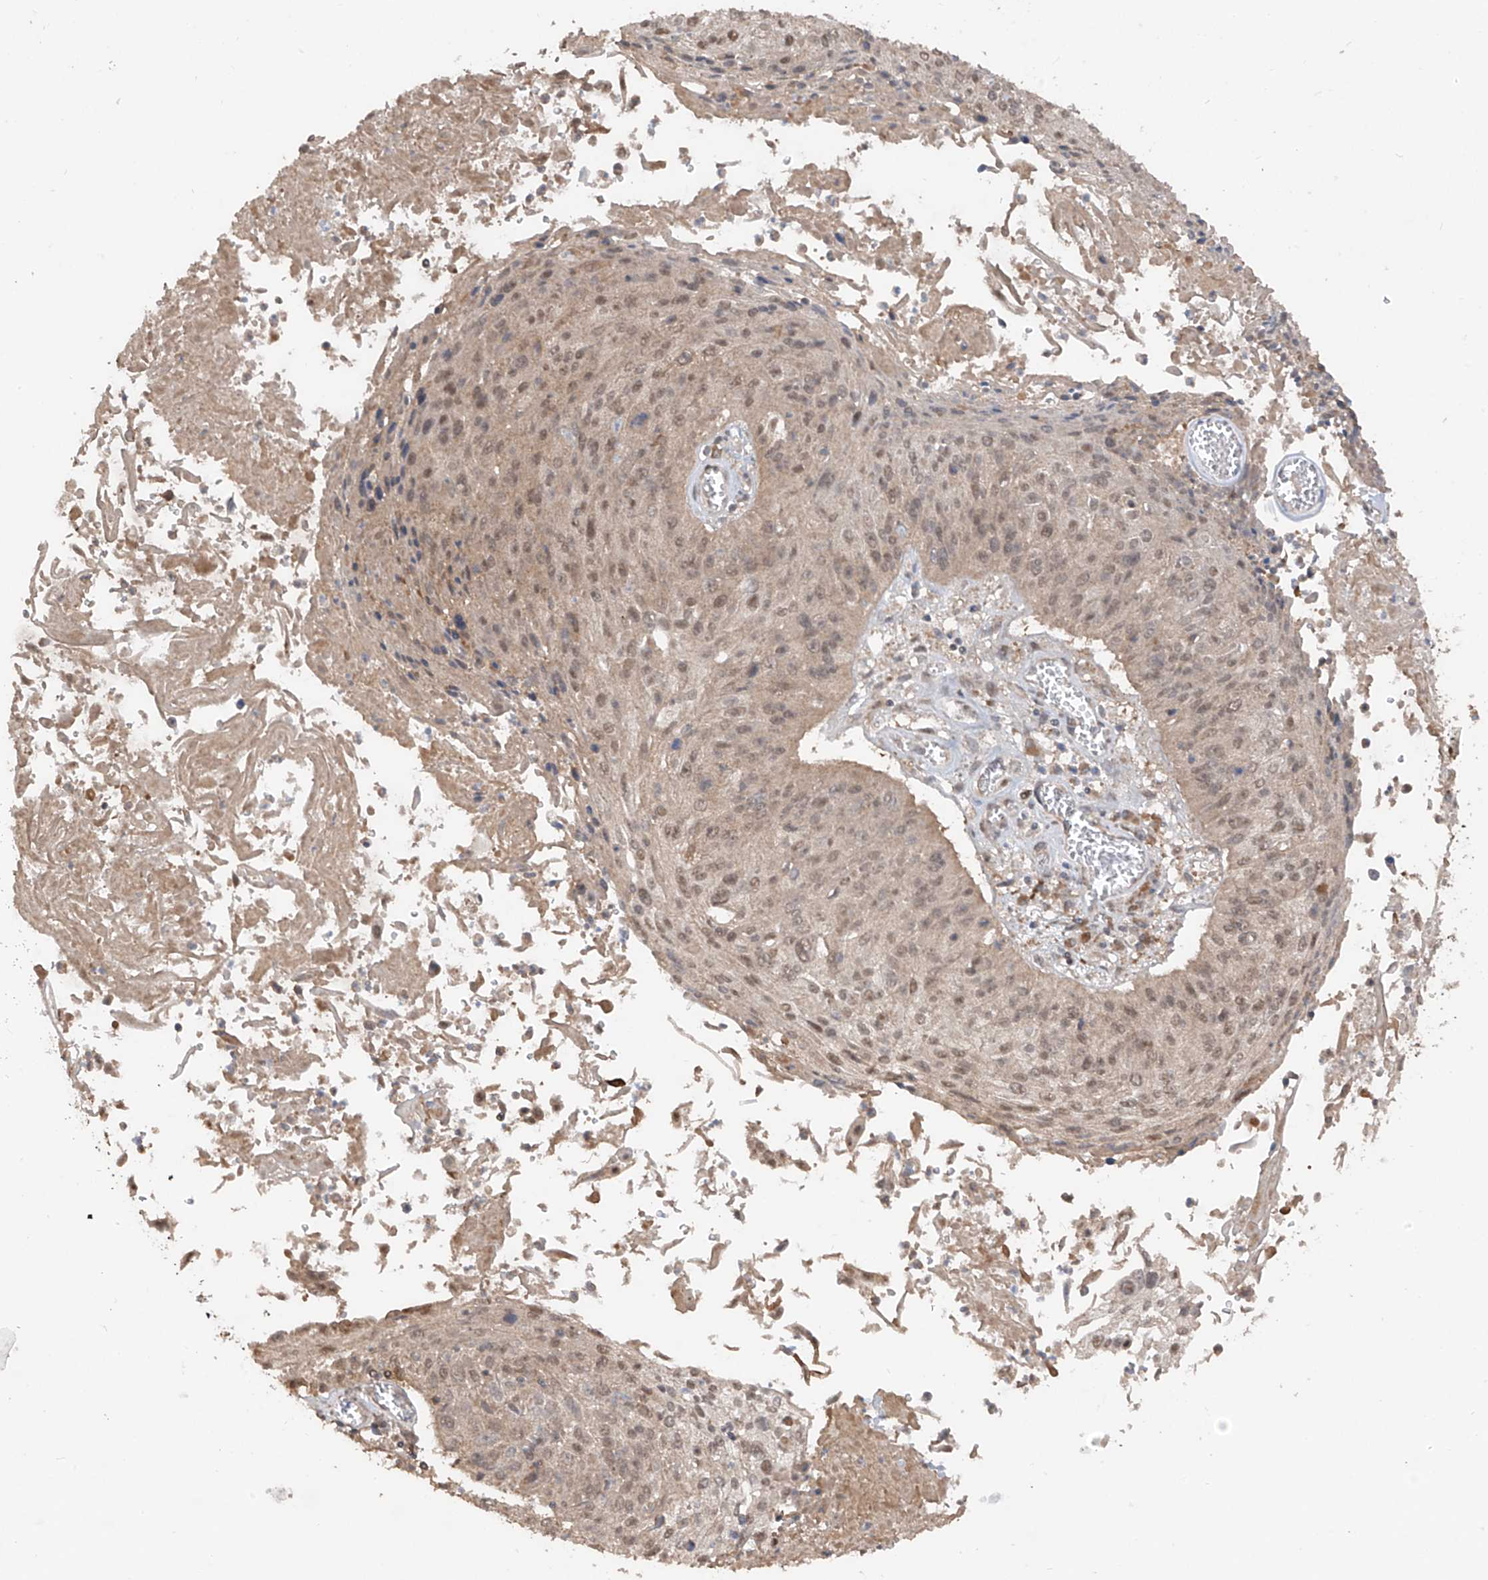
{"staining": {"intensity": "weak", "quantity": "25%-75%", "location": "nuclear"}, "tissue": "cervical cancer", "cell_type": "Tumor cells", "image_type": "cancer", "snomed": [{"axis": "morphology", "description": "Squamous cell carcinoma, NOS"}, {"axis": "topography", "description": "Cervix"}], "caption": "This is a photomicrograph of immunohistochemistry staining of cervical cancer, which shows weak expression in the nuclear of tumor cells.", "gene": "COLGALT2", "patient": {"sex": "female", "age": 51}}